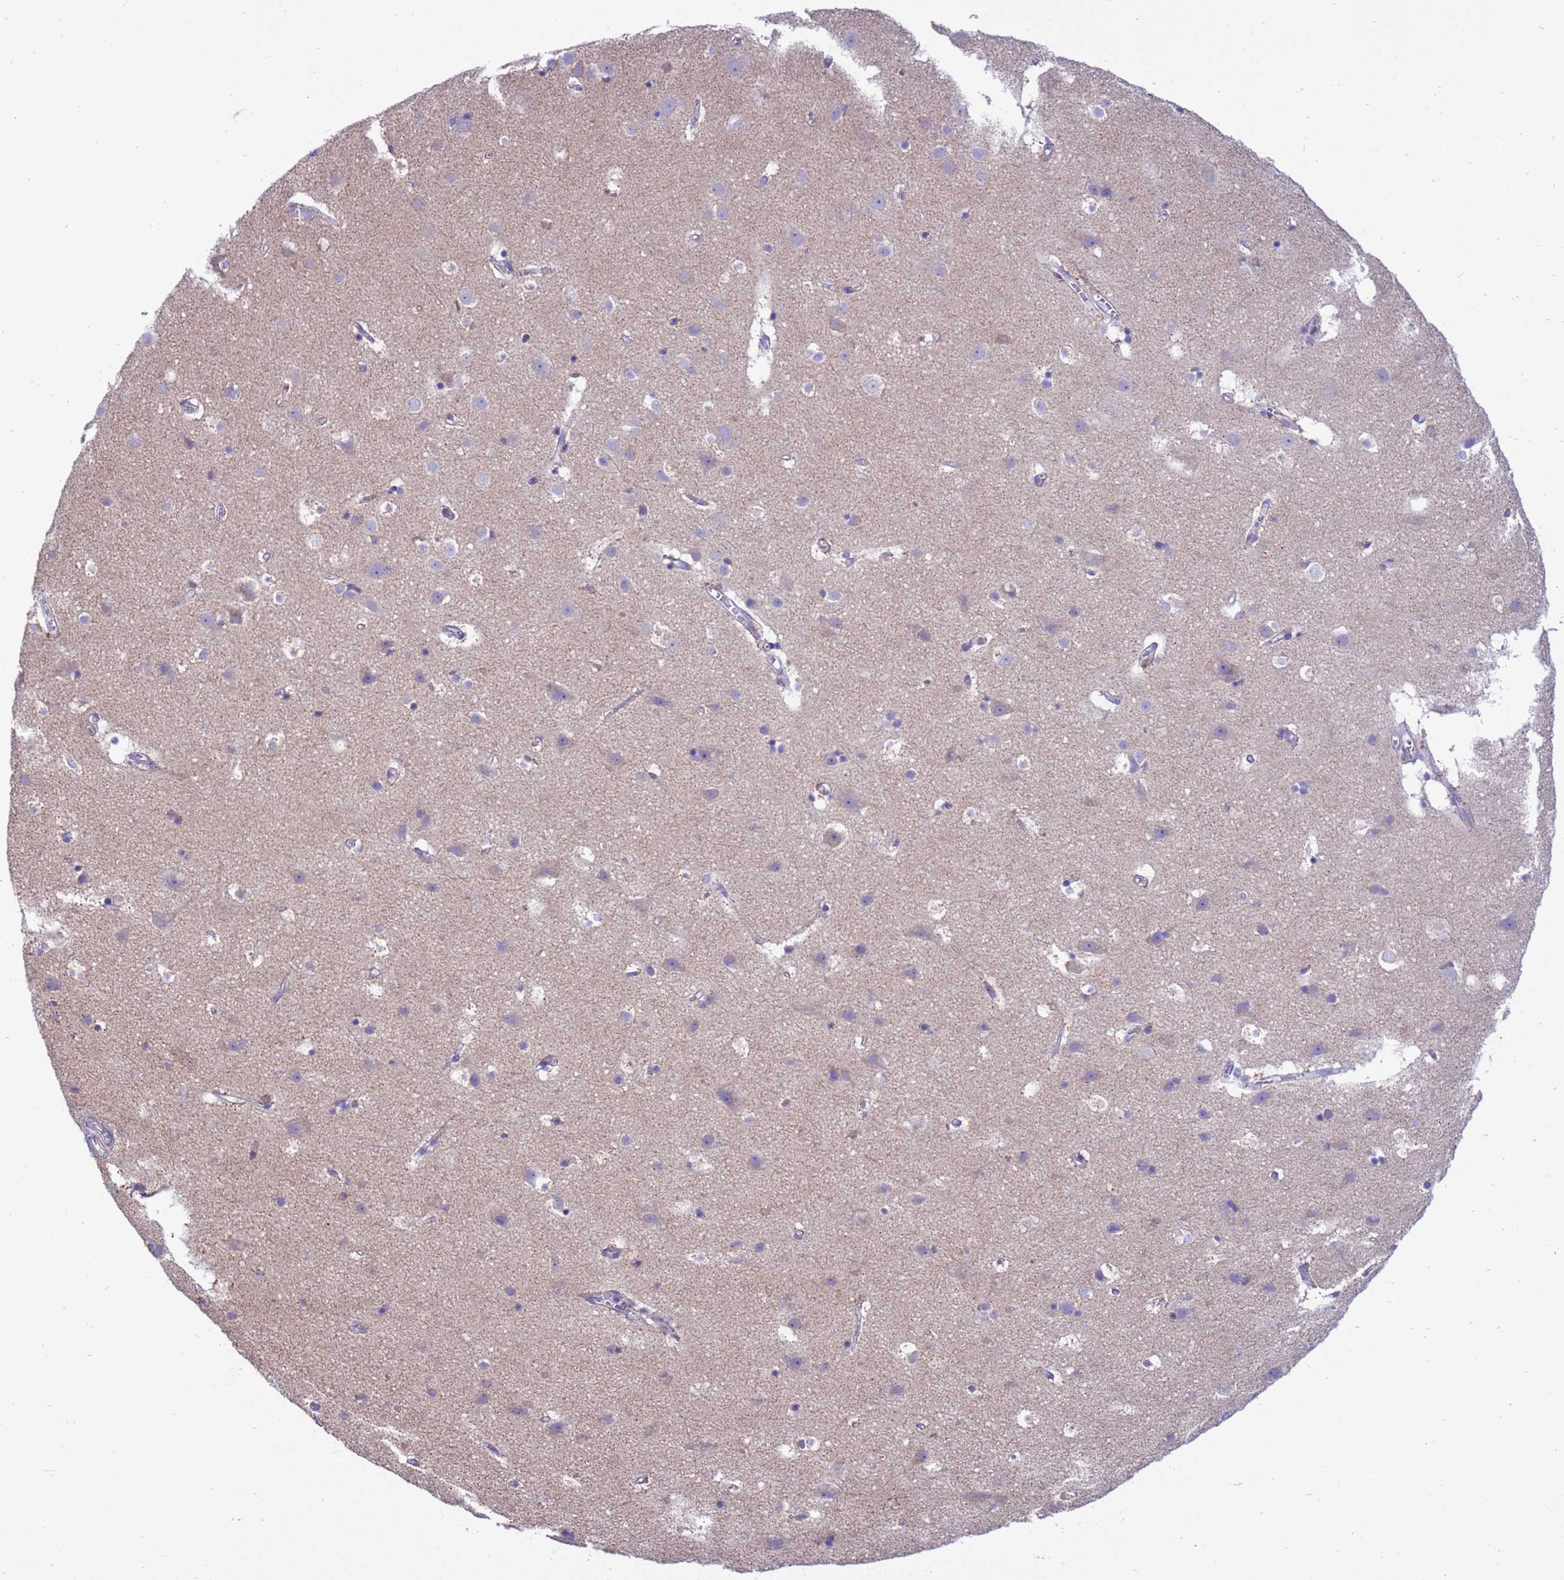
{"staining": {"intensity": "weak", "quantity": ">75%", "location": "cytoplasmic/membranous"}, "tissue": "cerebral cortex", "cell_type": "Endothelial cells", "image_type": "normal", "snomed": [{"axis": "morphology", "description": "Normal tissue, NOS"}, {"axis": "topography", "description": "Cerebral cortex"}], "caption": "This is a photomicrograph of immunohistochemistry staining of normal cerebral cortex, which shows weak staining in the cytoplasmic/membranous of endothelial cells.", "gene": "RNF165", "patient": {"sex": "male", "age": 54}}